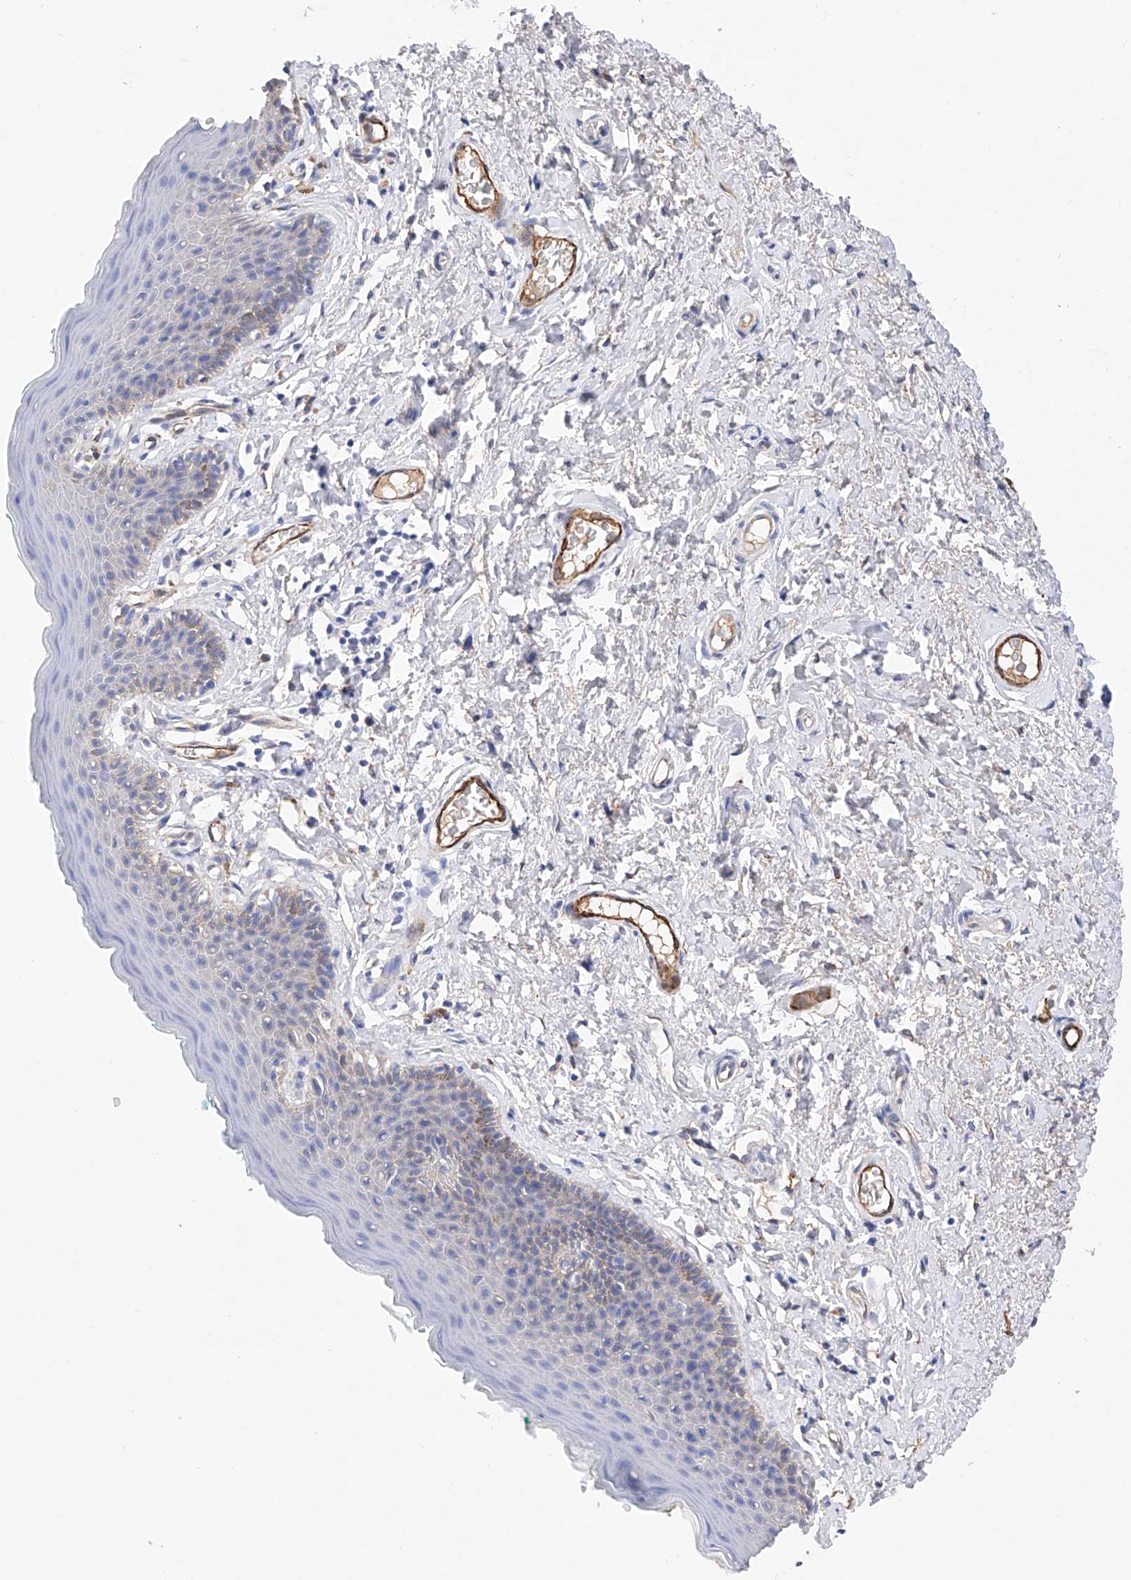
{"staining": {"intensity": "weak", "quantity": "<25%", "location": "cytoplasmic/membranous"}, "tissue": "skin", "cell_type": "Epidermal cells", "image_type": "normal", "snomed": [{"axis": "morphology", "description": "Normal tissue, NOS"}, {"axis": "topography", "description": "Vulva"}], "caption": "Photomicrograph shows no significant protein positivity in epidermal cells of normal skin. (DAB (3,3'-diaminobenzidine) immunohistochemistry (IHC) visualized using brightfield microscopy, high magnification).", "gene": "PDIA5", "patient": {"sex": "female", "age": 66}}